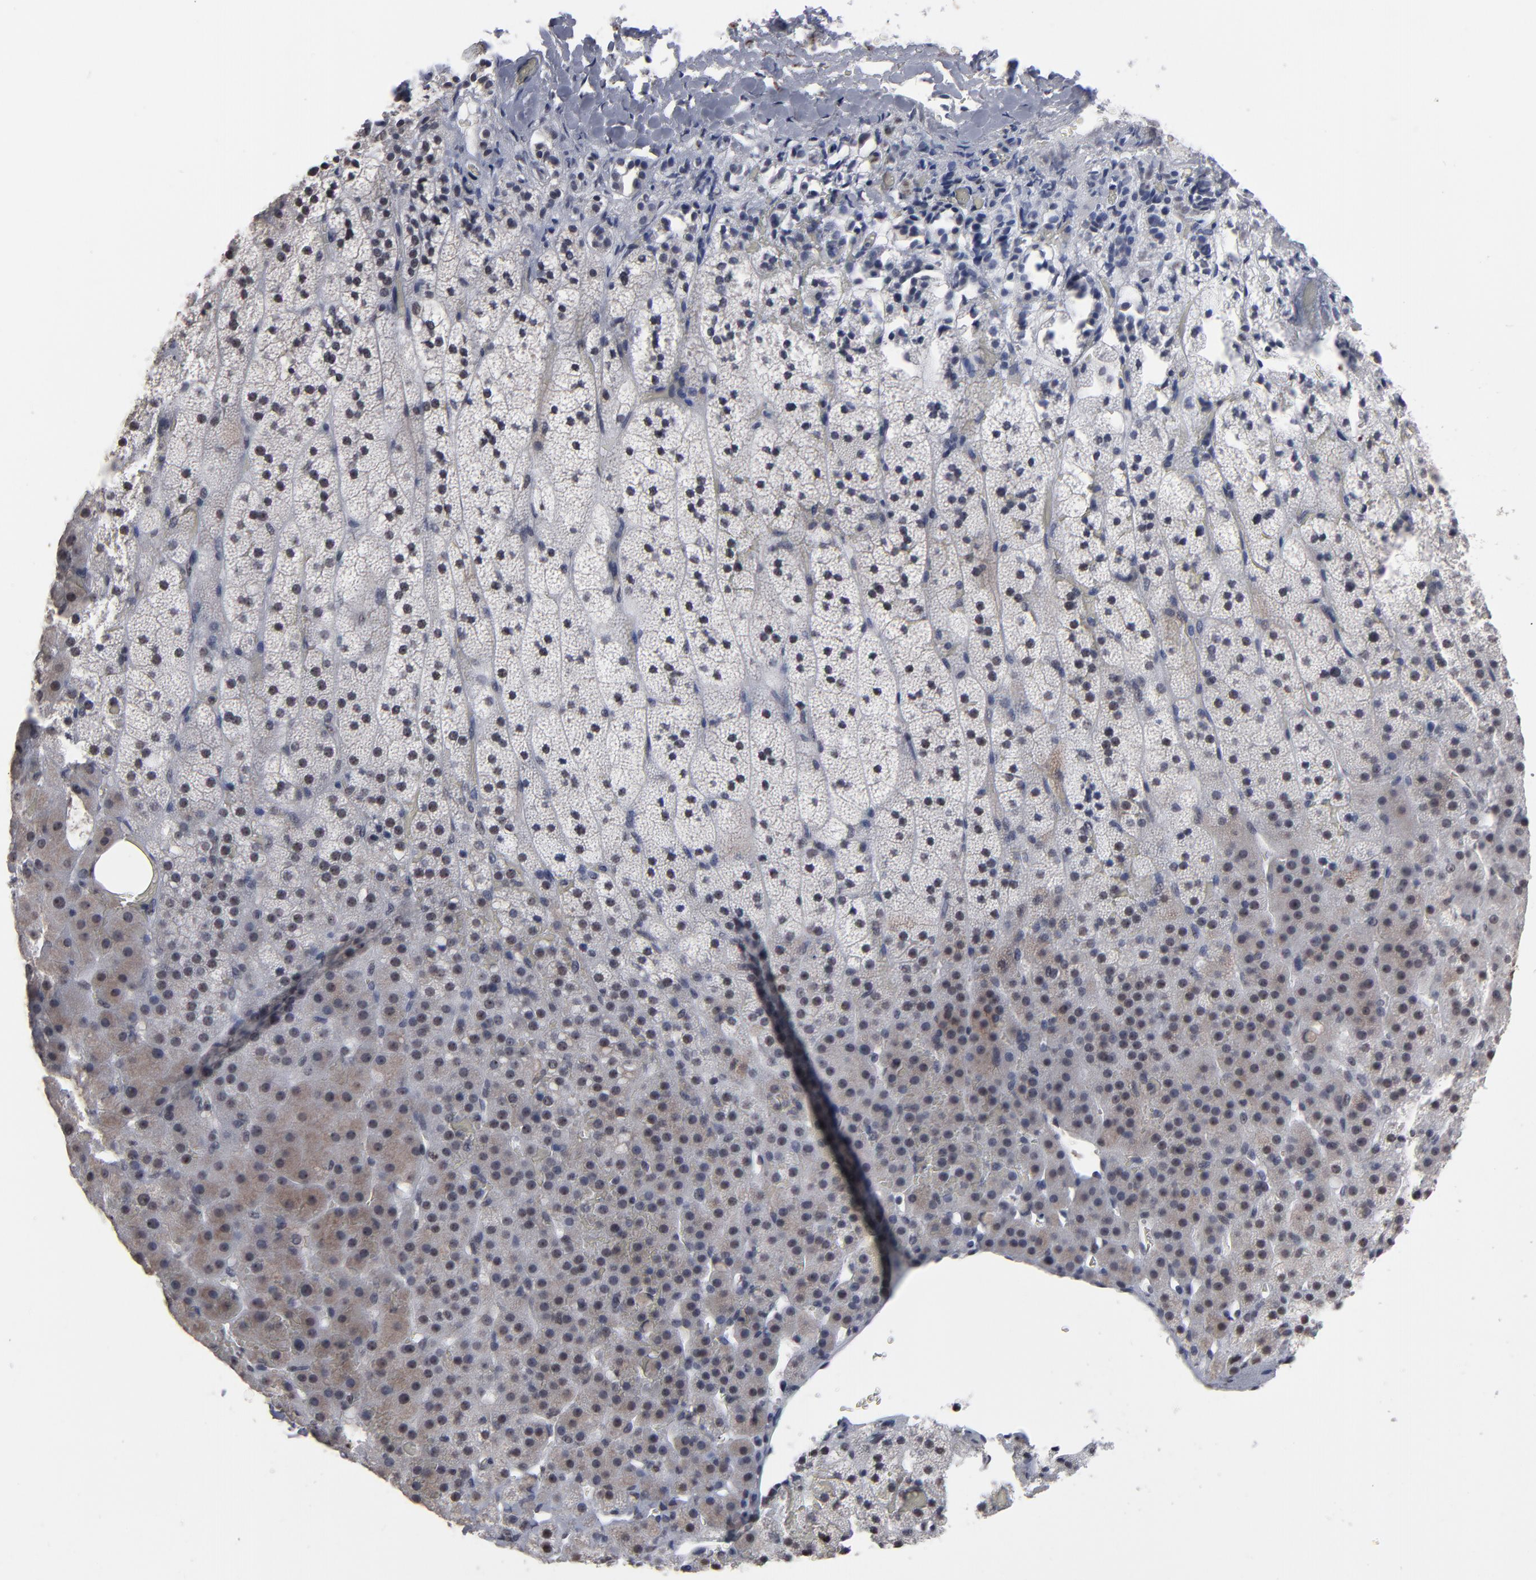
{"staining": {"intensity": "weak", "quantity": "25%-75%", "location": "cytoplasmic/membranous"}, "tissue": "adrenal gland", "cell_type": "Glandular cells", "image_type": "normal", "snomed": [{"axis": "morphology", "description": "Normal tissue, NOS"}, {"axis": "topography", "description": "Adrenal gland"}], "caption": "Human adrenal gland stained with a brown dye shows weak cytoplasmic/membranous positive staining in about 25%-75% of glandular cells.", "gene": "SSRP1", "patient": {"sex": "male", "age": 35}}